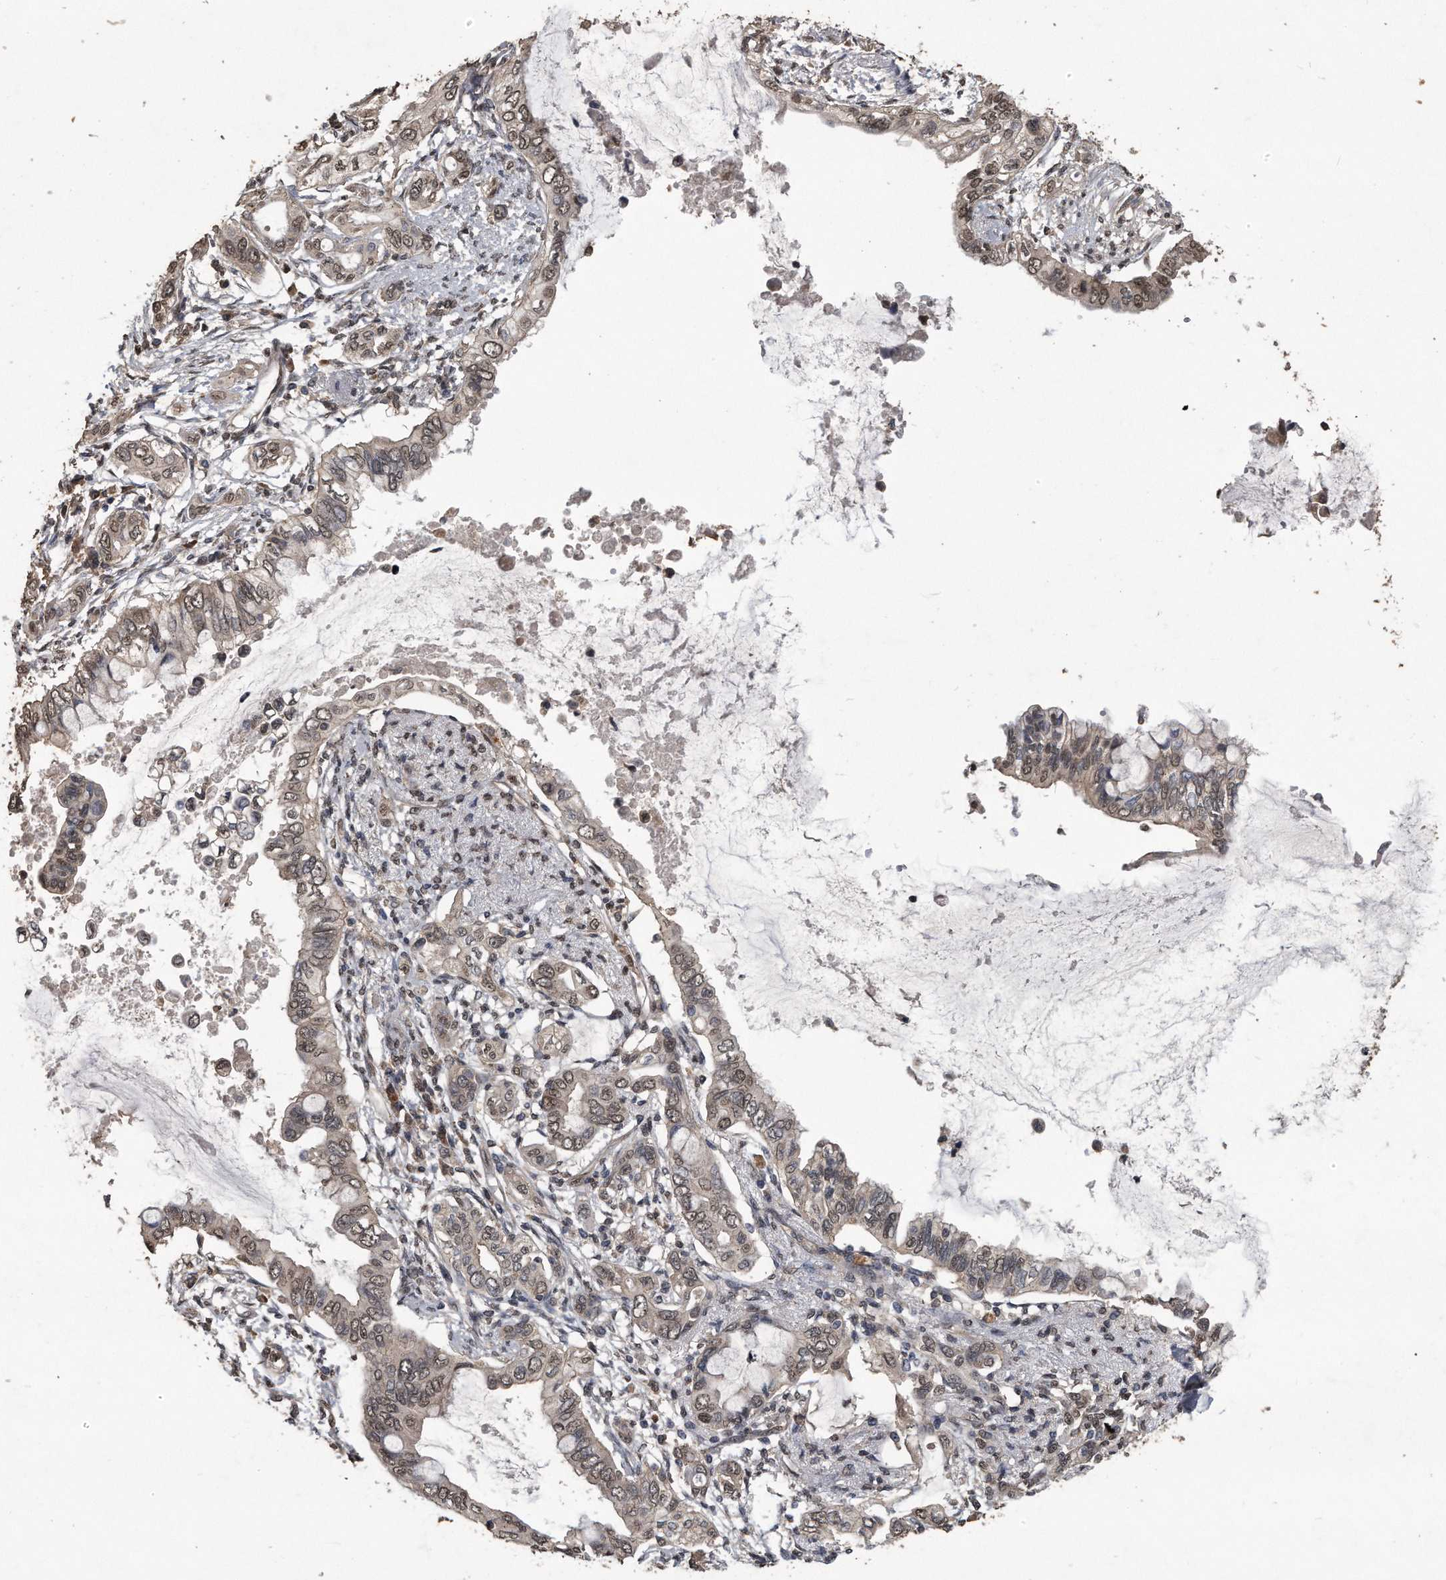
{"staining": {"intensity": "weak", "quantity": ">75%", "location": "nuclear"}, "tissue": "pancreatic cancer", "cell_type": "Tumor cells", "image_type": "cancer", "snomed": [{"axis": "morphology", "description": "Adenocarcinoma, NOS"}, {"axis": "topography", "description": "Pancreas"}], "caption": "Pancreatic cancer tissue displays weak nuclear positivity in approximately >75% of tumor cells", "gene": "CRYZL1", "patient": {"sex": "female", "age": 60}}